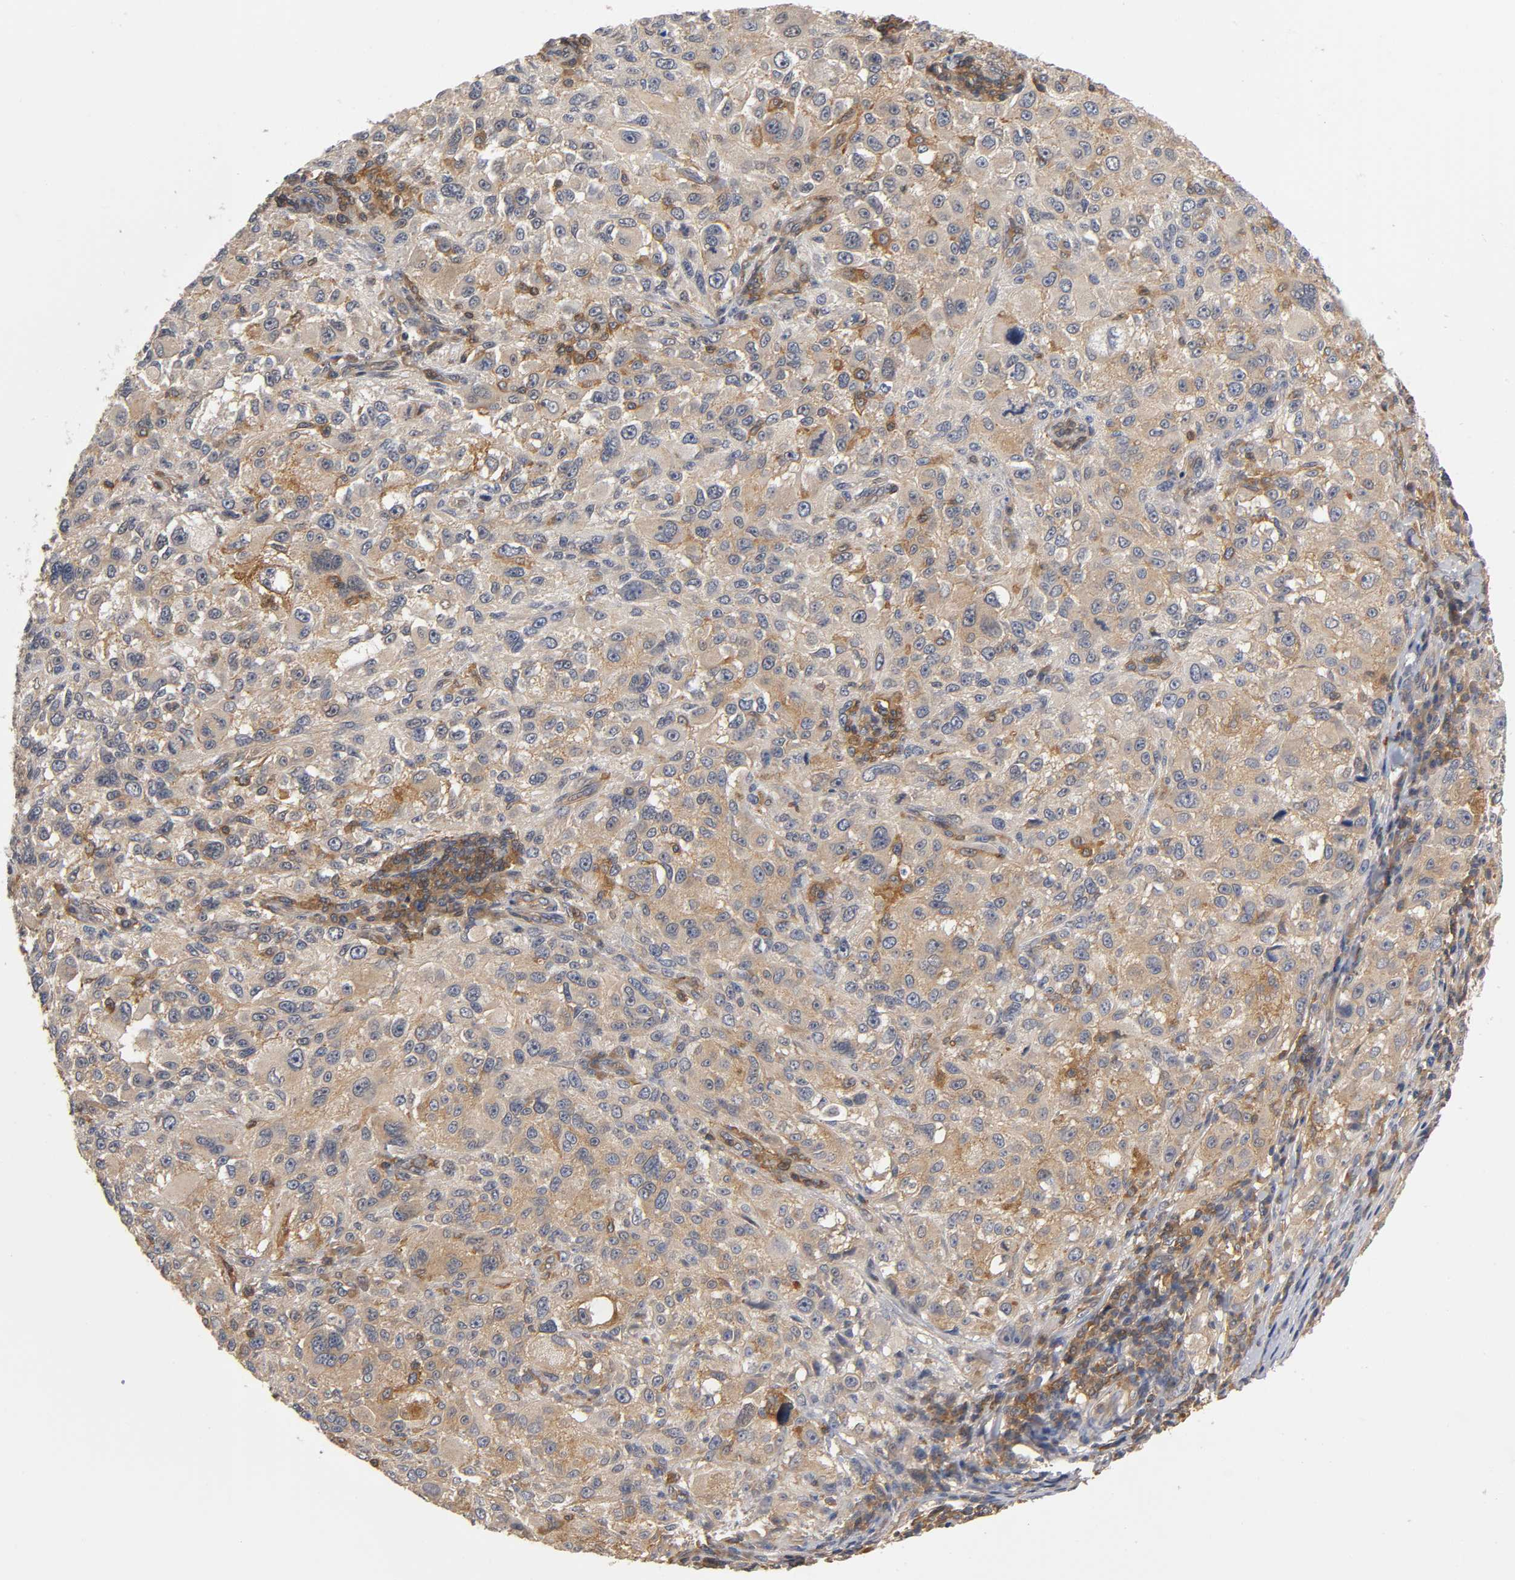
{"staining": {"intensity": "moderate", "quantity": ">75%", "location": "cytoplasmic/membranous"}, "tissue": "melanoma", "cell_type": "Tumor cells", "image_type": "cancer", "snomed": [{"axis": "morphology", "description": "Necrosis, NOS"}, {"axis": "morphology", "description": "Malignant melanoma, NOS"}, {"axis": "topography", "description": "Skin"}], "caption": "IHC staining of malignant melanoma, which shows medium levels of moderate cytoplasmic/membranous positivity in about >75% of tumor cells indicating moderate cytoplasmic/membranous protein staining. The staining was performed using DAB (3,3'-diaminobenzidine) (brown) for protein detection and nuclei were counterstained in hematoxylin (blue).", "gene": "ACTR2", "patient": {"sex": "female", "age": 87}}